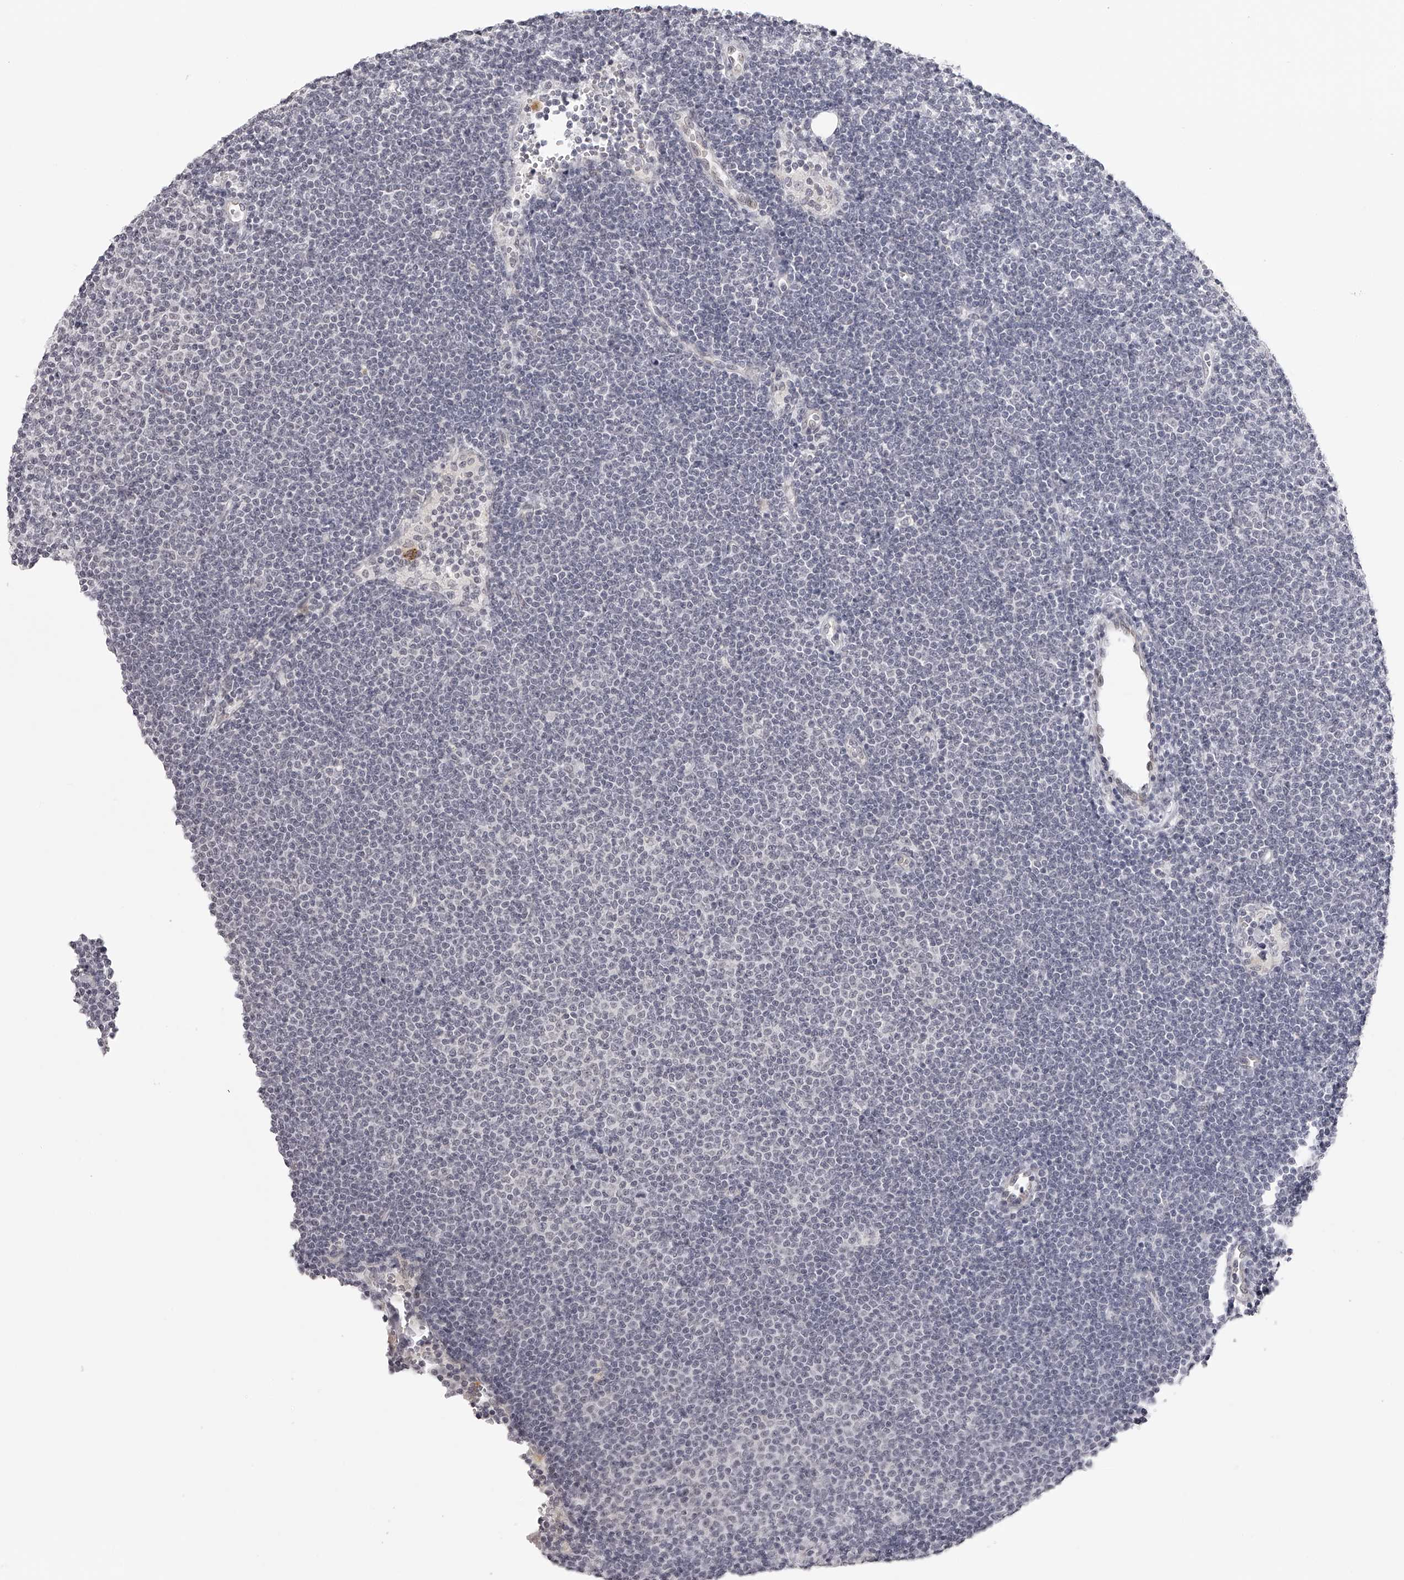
{"staining": {"intensity": "negative", "quantity": "none", "location": "none"}, "tissue": "lymphoma", "cell_type": "Tumor cells", "image_type": "cancer", "snomed": [{"axis": "morphology", "description": "Malignant lymphoma, non-Hodgkin's type, Low grade"}, {"axis": "topography", "description": "Lymph node"}], "caption": "The photomicrograph exhibits no staining of tumor cells in lymphoma. The staining is performed using DAB (3,3'-diaminobenzidine) brown chromogen with nuclei counter-stained in using hematoxylin.", "gene": "RNF220", "patient": {"sex": "female", "age": 53}}